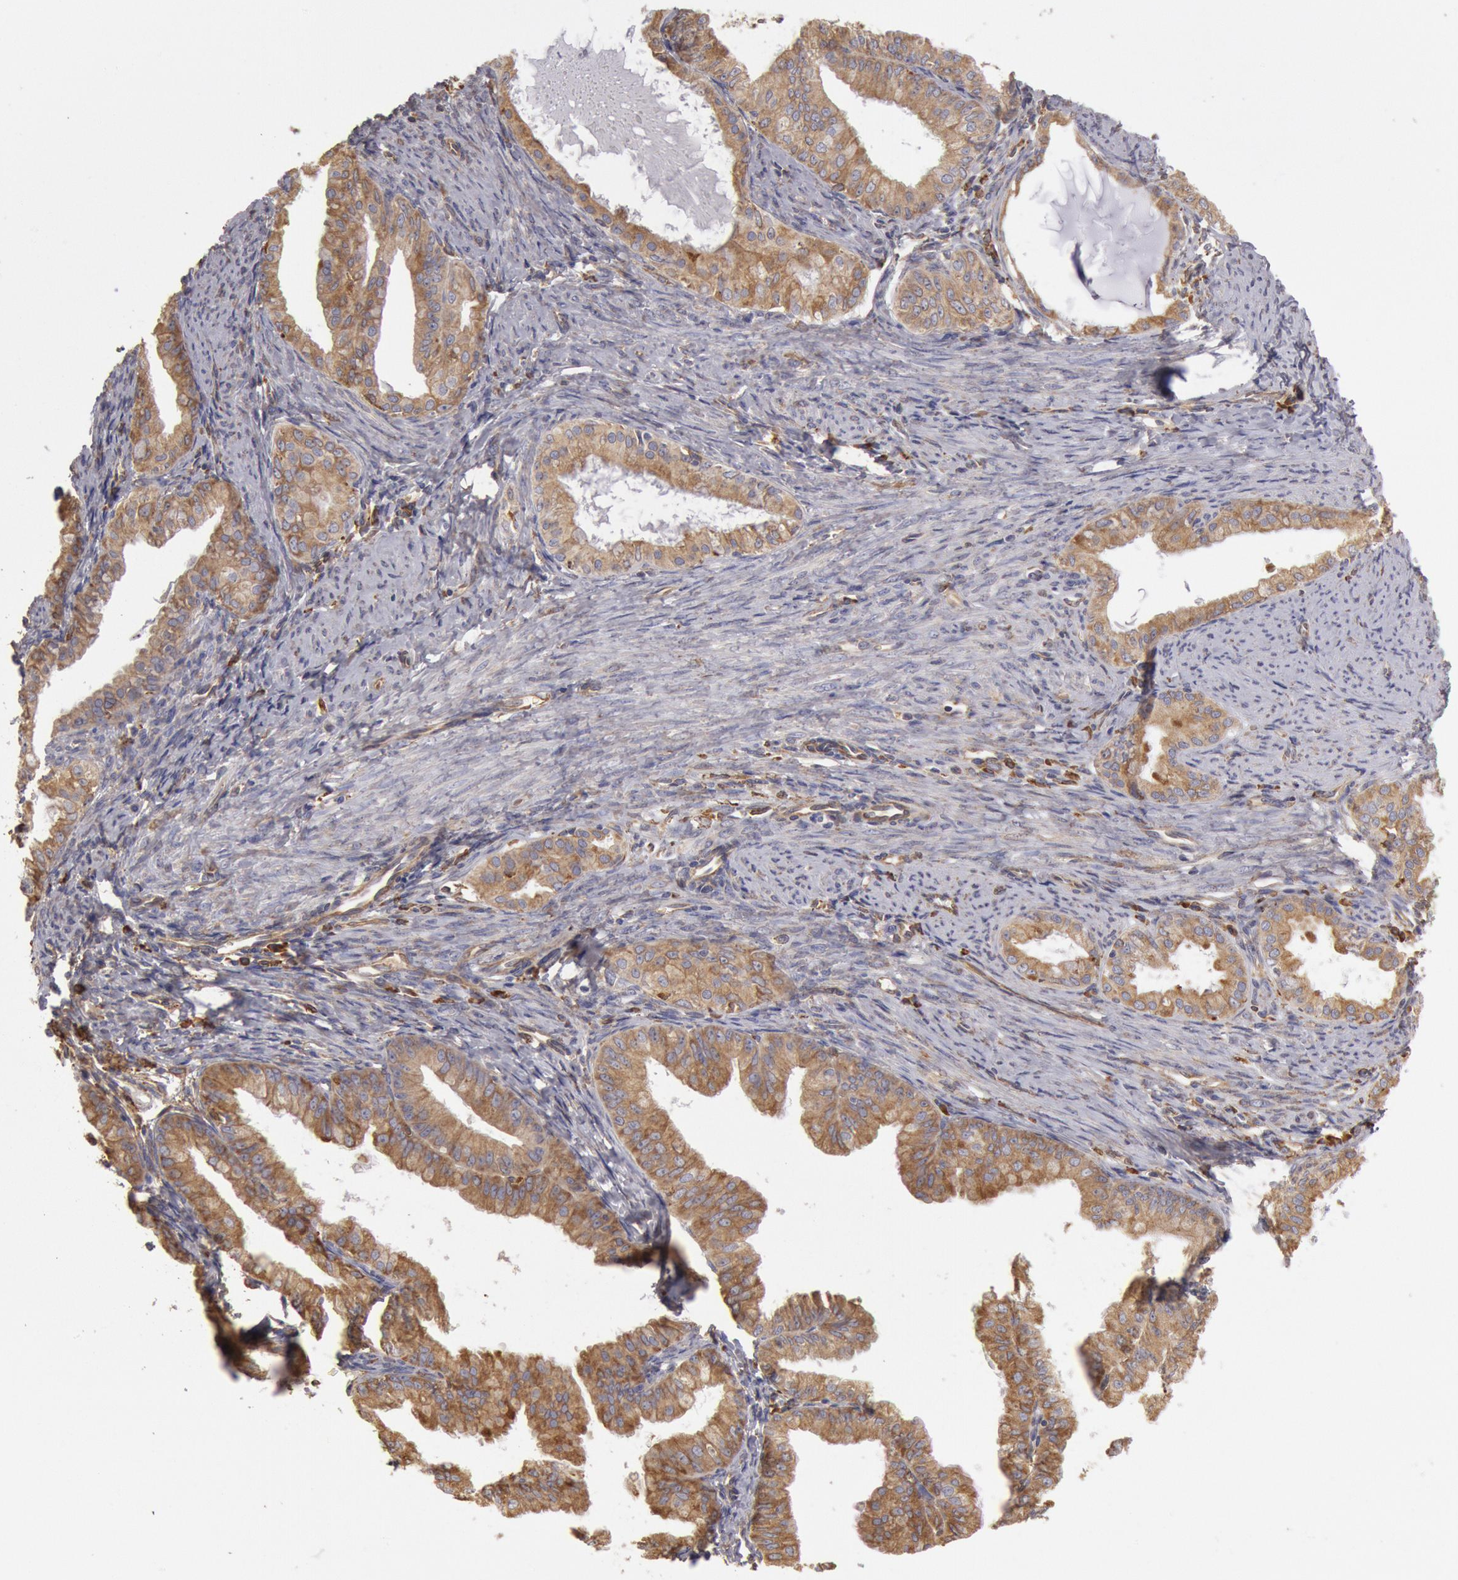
{"staining": {"intensity": "moderate", "quantity": ">75%", "location": "cytoplasmic/membranous"}, "tissue": "endometrial cancer", "cell_type": "Tumor cells", "image_type": "cancer", "snomed": [{"axis": "morphology", "description": "Adenocarcinoma, NOS"}, {"axis": "topography", "description": "Endometrium"}], "caption": "Immunohistochemistry (DAB) staining of endometrial cancer exhibits moderate cytoplasmic/membranous protein positivity in approximately >75% of tumor cells.", "gene": "ERP44", "patient": {"sex": "female", "age": 76}}